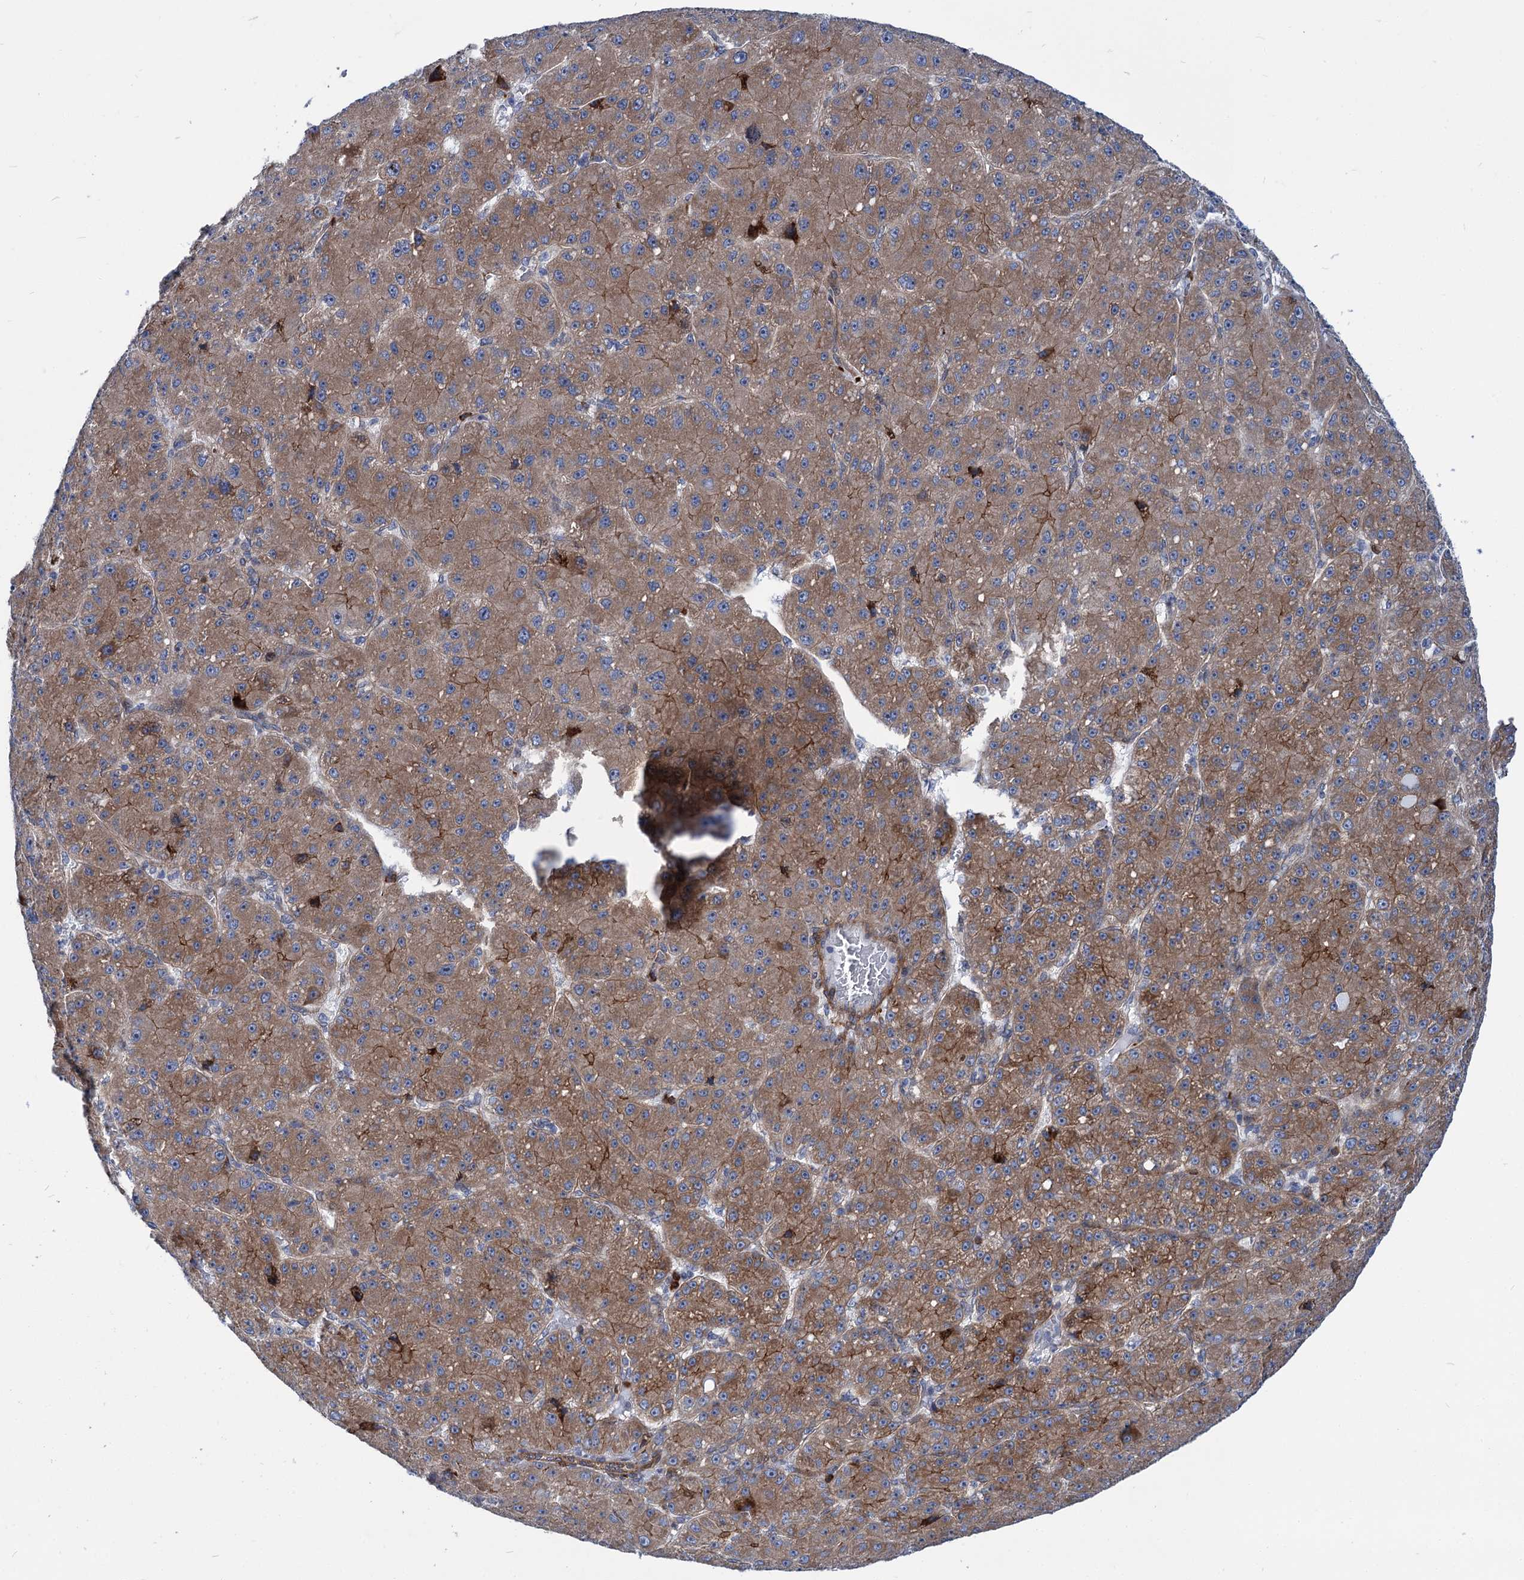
{"staining": {"intensity": "moderate", "quantity": ">75%", "location": "cytoplasmic/membranous"}, "tissue": "liver cancer", "cell_type": "Tumor cells", "image_type": "cancer", "snomed": [{"axis": "morphology", "description": "Carcinoma, Hepatocellular, NOS"}, {"axis": "topography", "description": "Liver"}], "caption": "This image exhibits liver hepatocellular carcinoma stained with immunohistochemistry (IHC) to label a protein in brown. The cytoplasmic/membranous of tumor cells show moderate positivity for the protein. Nuclei are counter-stained blue.", "gene": "THAP9", "patient": {"sex": "male", "age": 67}}